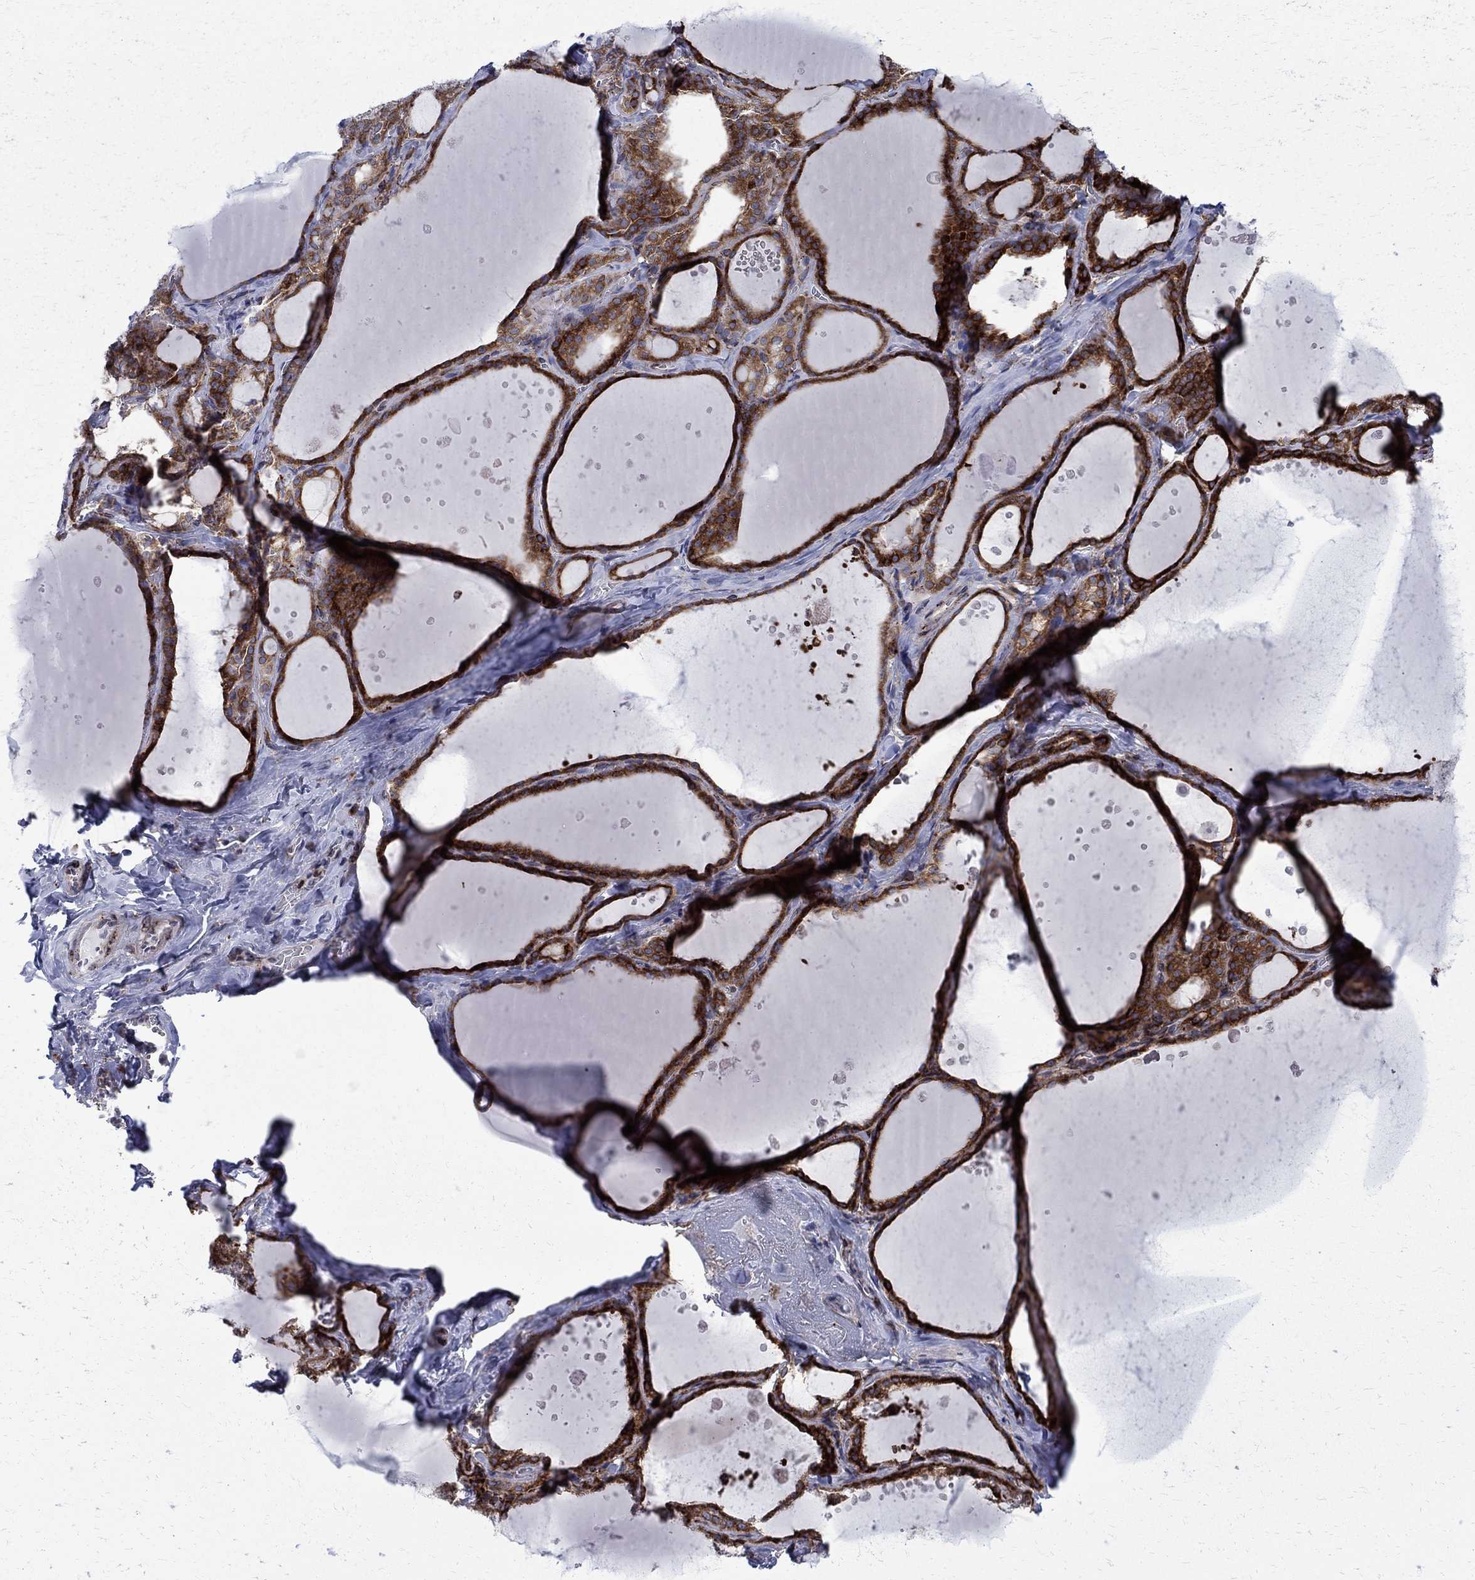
{"staining": {"intensity": "strong", "quantity": ">75%", "location": "cytoplasmic/membranous"}, "tissue": "thyroid gland", "cell_type": "Glandular cells", "image_type": "normal", "snomed": [{"axis": "morphology", "description": "Normal tissue, NOS"}, {"axis": "topography", "description": "Thyroid gland"}], "caption": "Human thyroid gland stained with a brown dye displays strong cytoplasmic/membranous positive positivity in about >75% of glandular cells.", "gene": "CAB39L", "patient": {"sex": "male", "age": 63}}